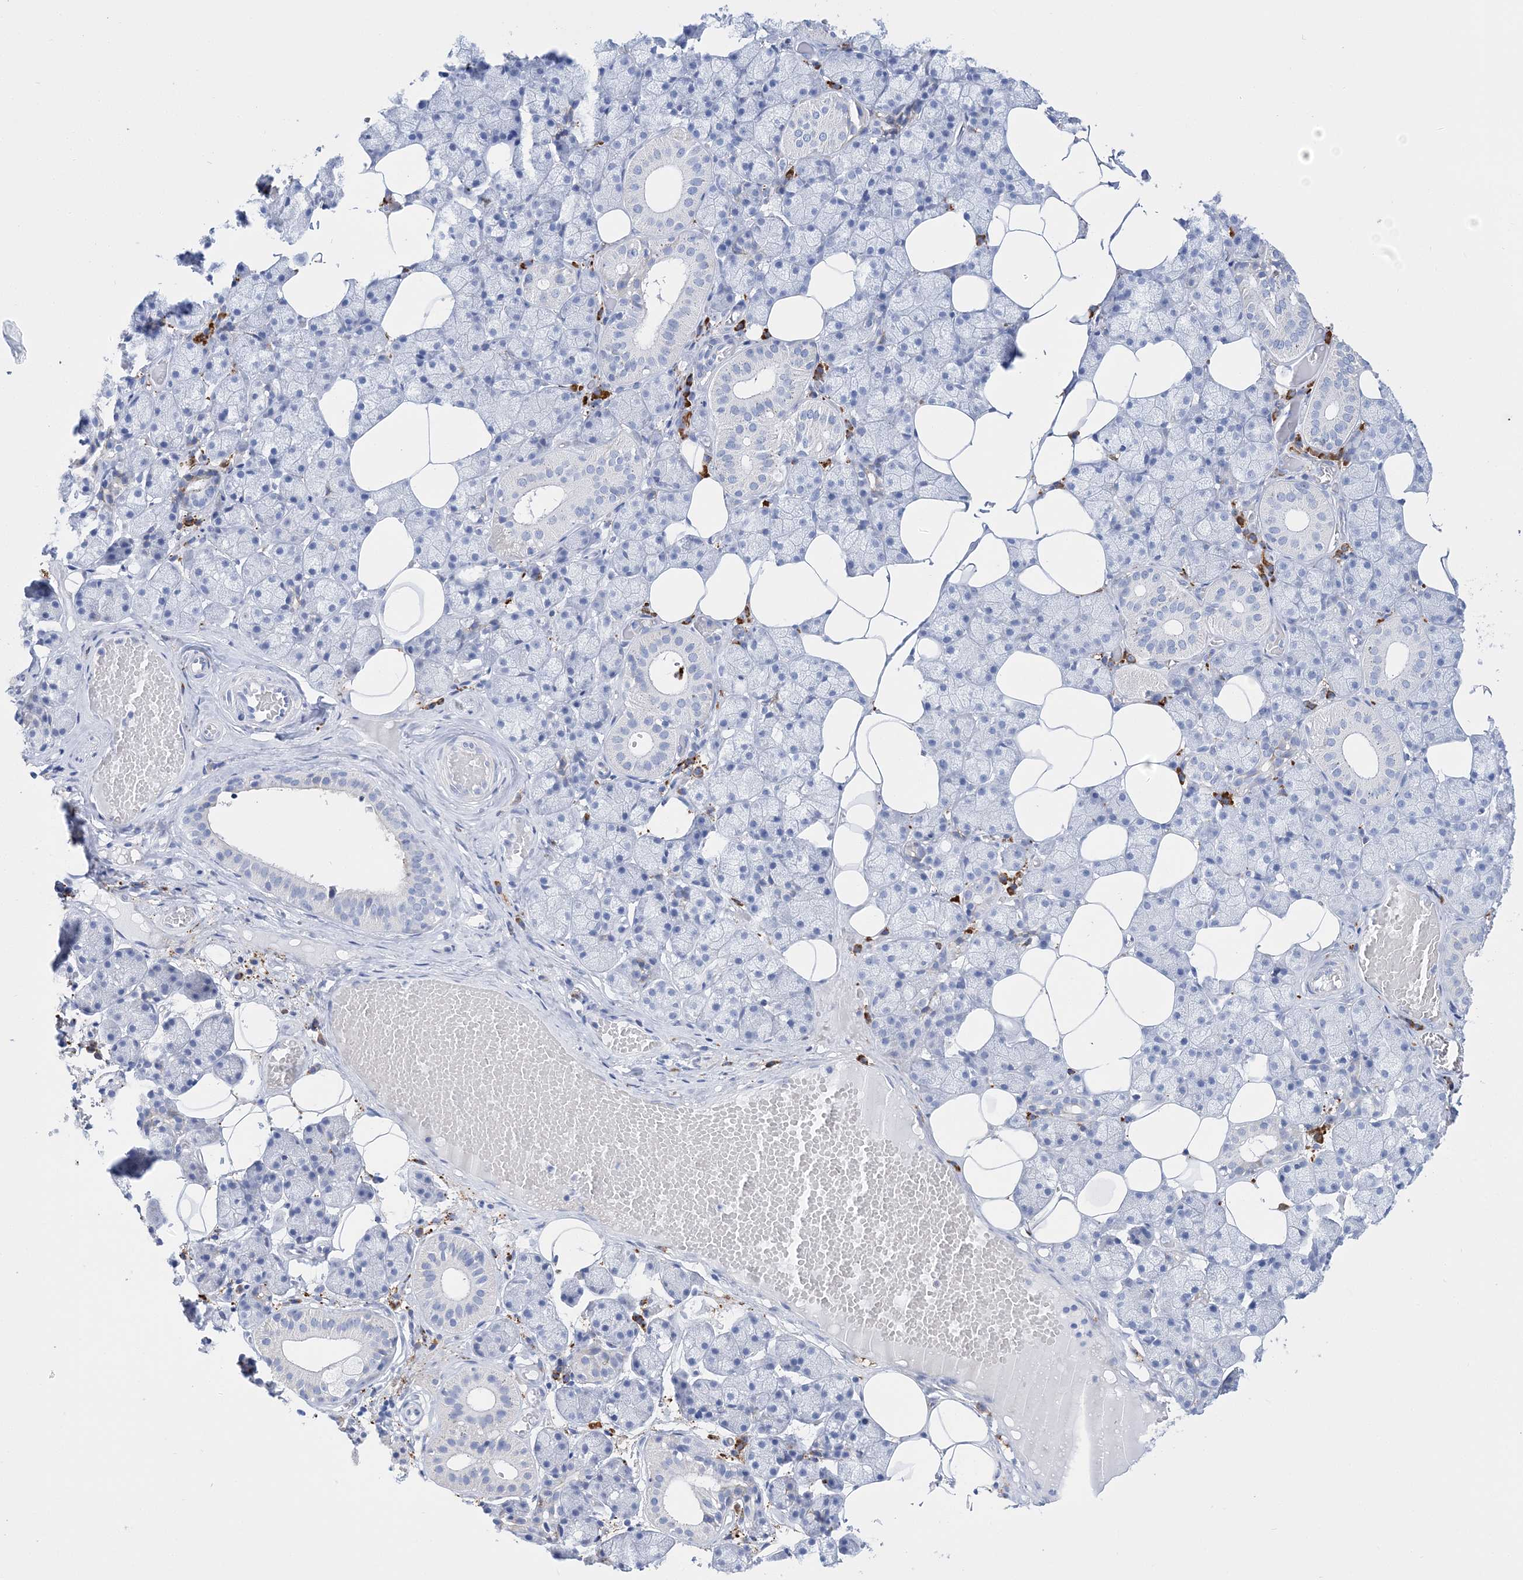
{"staining": {"intensity": "negative", "quantity": "none", "location": "none"}, "tissue": "salivary gland", "cell_type": "Glandular cells", "image_type": "normal", "snomed": [{"axis": "morphology", "description": "Normal tissue, NOS"}, {"axis": "topography", "description": "Salivary gland"}], "caption": "Immunohistochemical staining of unremarkable human salivary gland reveals no significant positivity in glandular cells.", "gene": "TSPYL6", "patient": {"sex": "female", "age": 33}}